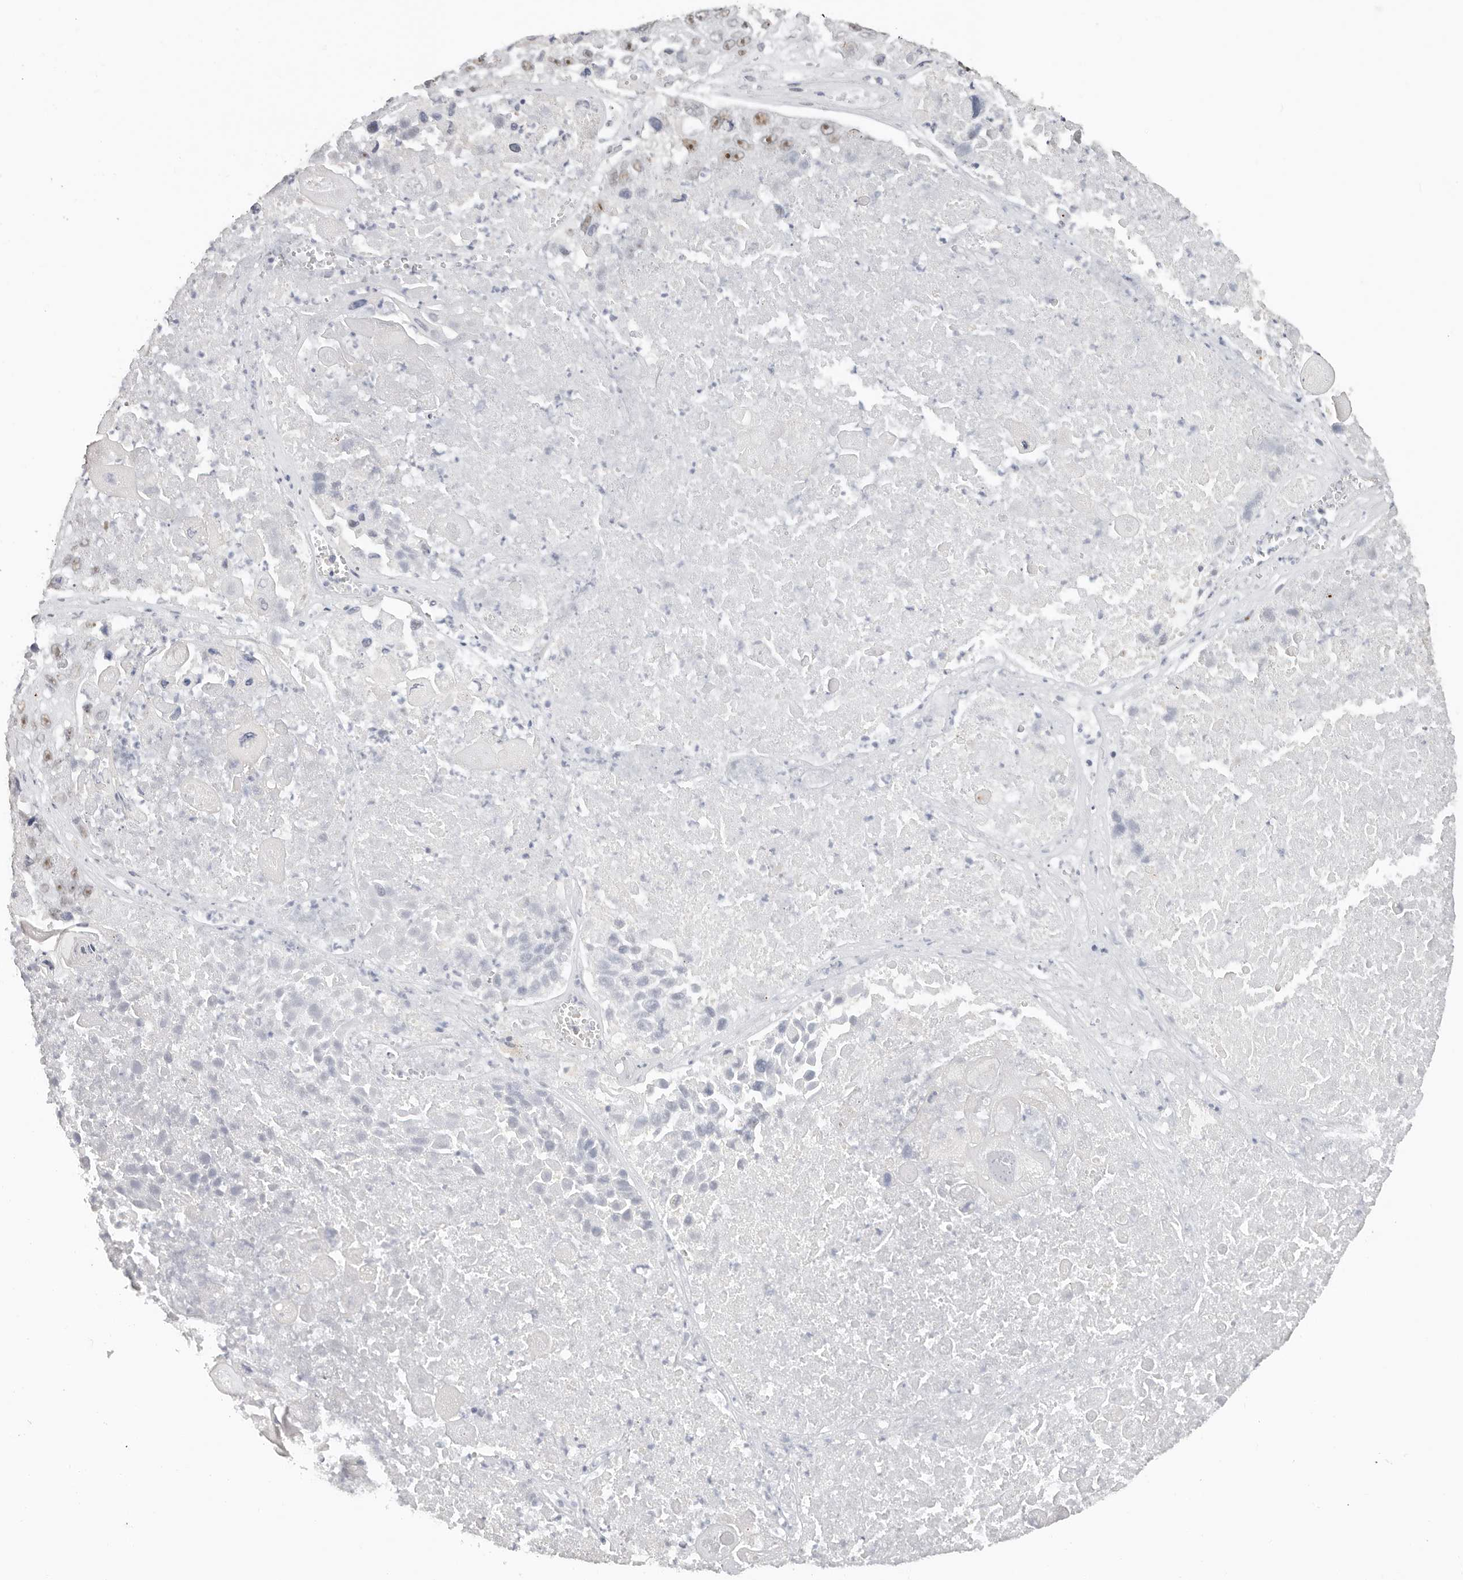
{"staining": {"intensity": "moderate", "quantity": ">75%", "location": "nuclear"}, "tissue": "lung cancer", "cell_type": "Tumor cells", "image_type": "cancer", "snomed": [{"axis": "morphology", "description": "Squamous cell carcinoma, NOS"}, {"axis": "topography", "description": "Lung"}], "caption": "Immunohistochemical staining of human lung squamous cell carcinoma reveals medium levels of moderate nuclear staining in about >75% of tumor cells. Nuclei are stained in blue.", "gene": "LARP7", "patient": {"sex": "male", "age": 61}}